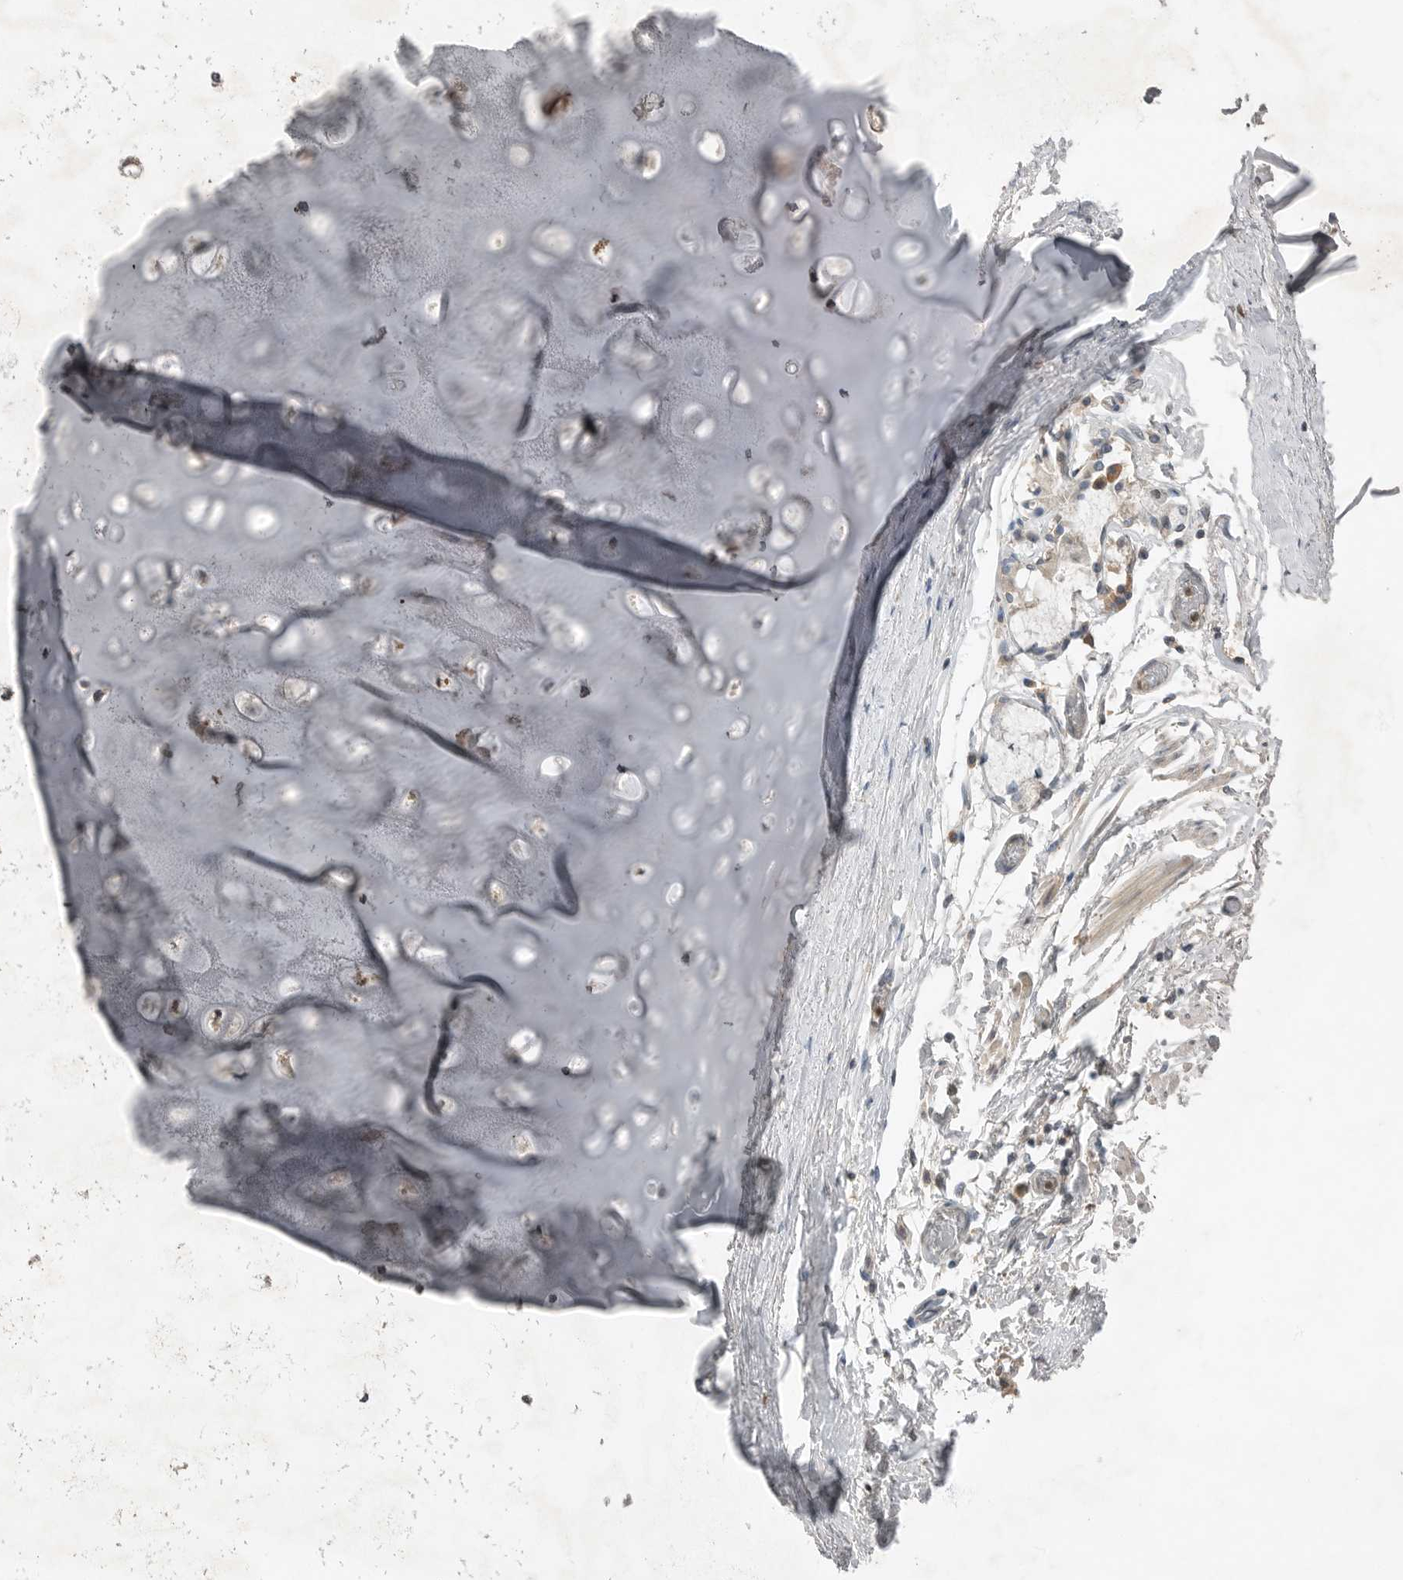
{"staining": {"intensity": "negative", "quantity": "none", "location": "none"}, "tissue": "adipose tissue", "cell_type": "Adipocytes", "image_type": "normal", "snomed": [{"axis": "morphology", "description": "Normal tissue, NOS"}, {"axis": "topography", "description": "Cartilage tissue"}, {"axis": "topography", "description": "Lung"}], "caption": "Photomicrograph shows no protein staining in adipocytes of benign adipose tissue.", "gene": "MFAP3L", "patient": {"sex": "female", "age": 77}}